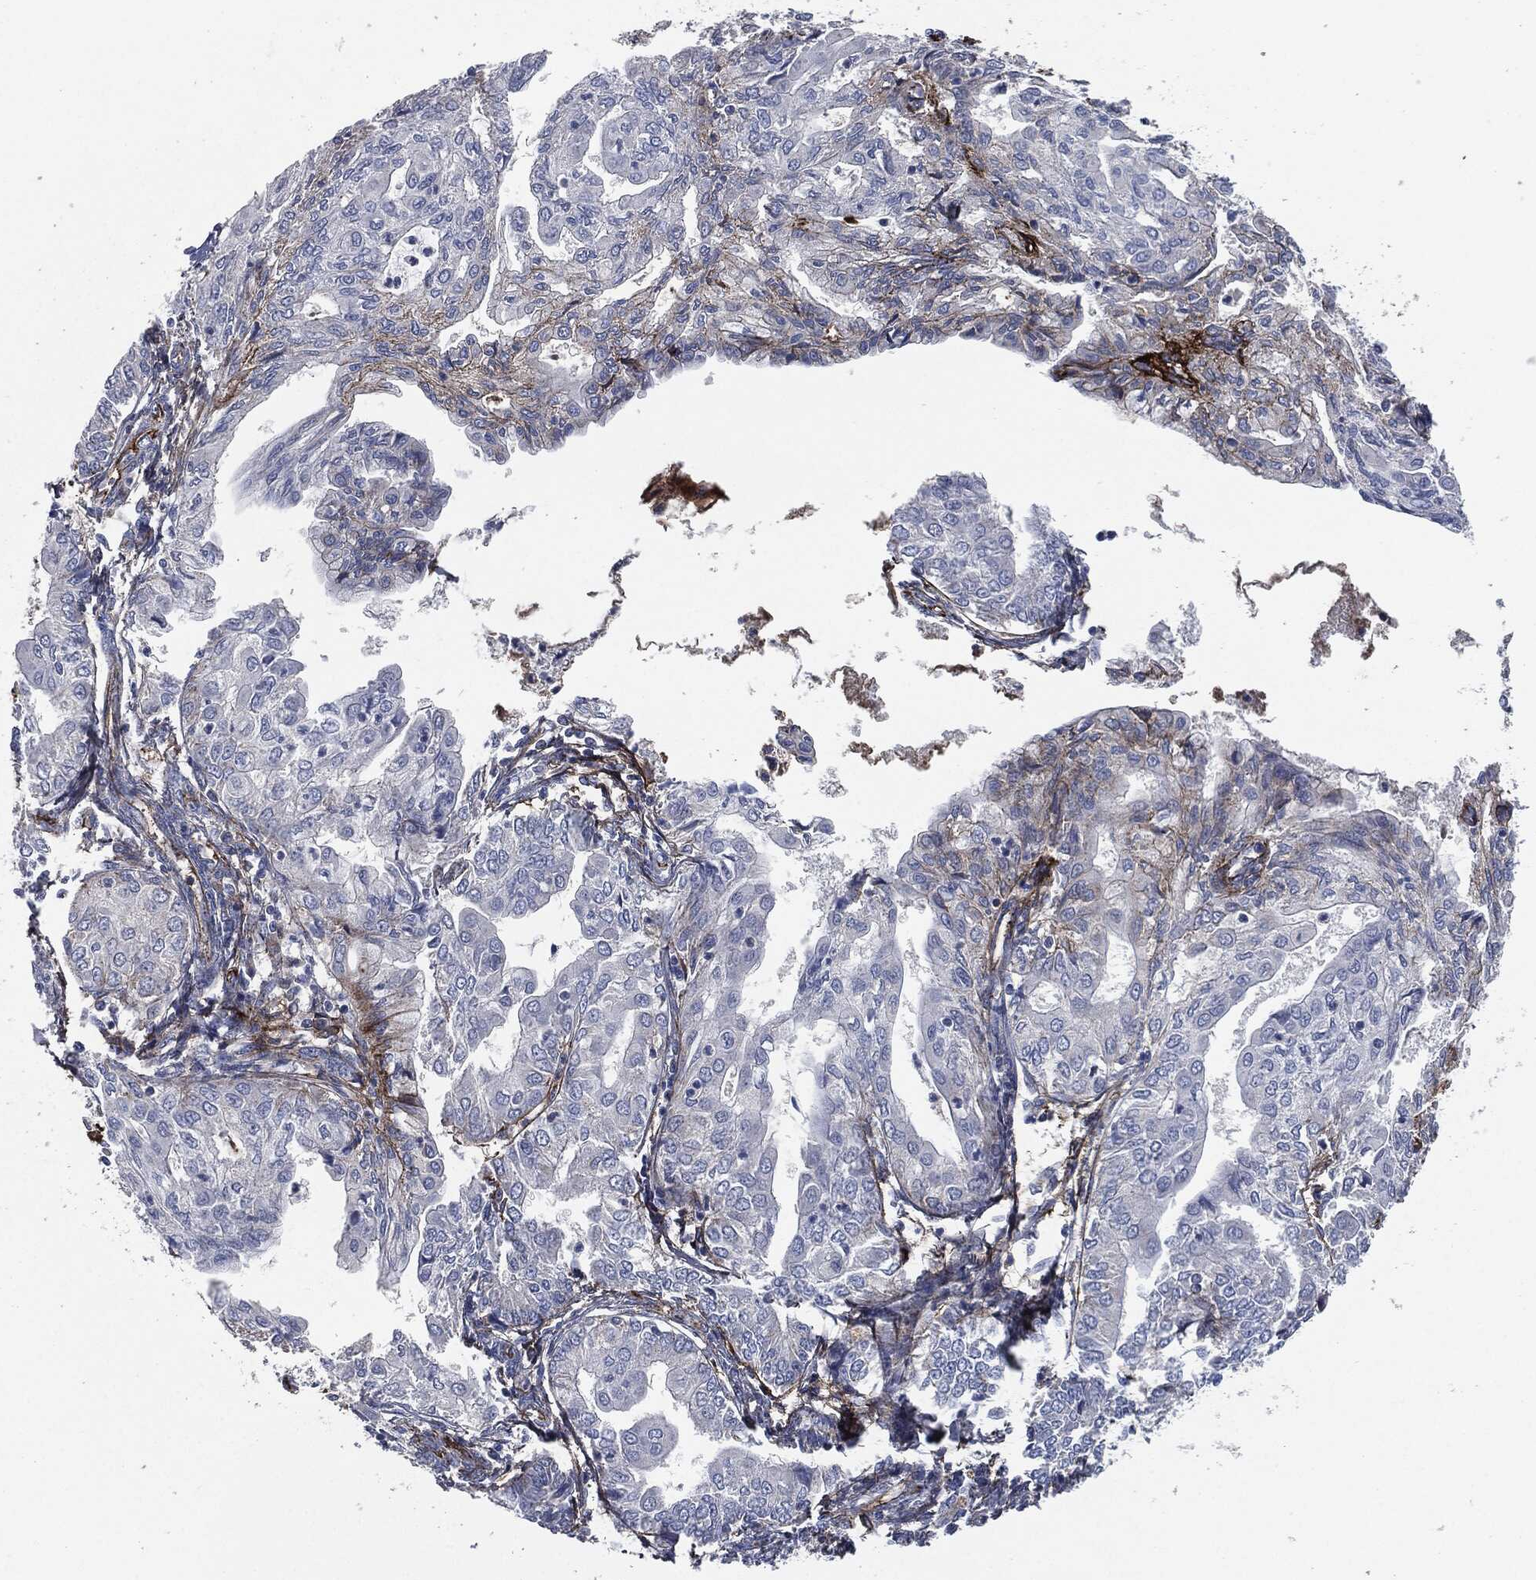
{"staining": {"intensity": "negative", "quantity": "none", "location": "none"}, "tissue": "endometrial cancer", "cell_type": "Tumor cells", "image_type": "cancer", "snomed": [{"axis": "morphology", "description": "Adenocarcinoma, NOS"}, {"axis": "topography", "description": "Endometrium"}], "caption": "Immunohistochemistry (IHC) of human adenocarcinoma (endometrial) shows no expression in tumor cells.", "gene": "APOB", "patient": {"sex": "female", "age": 68}}